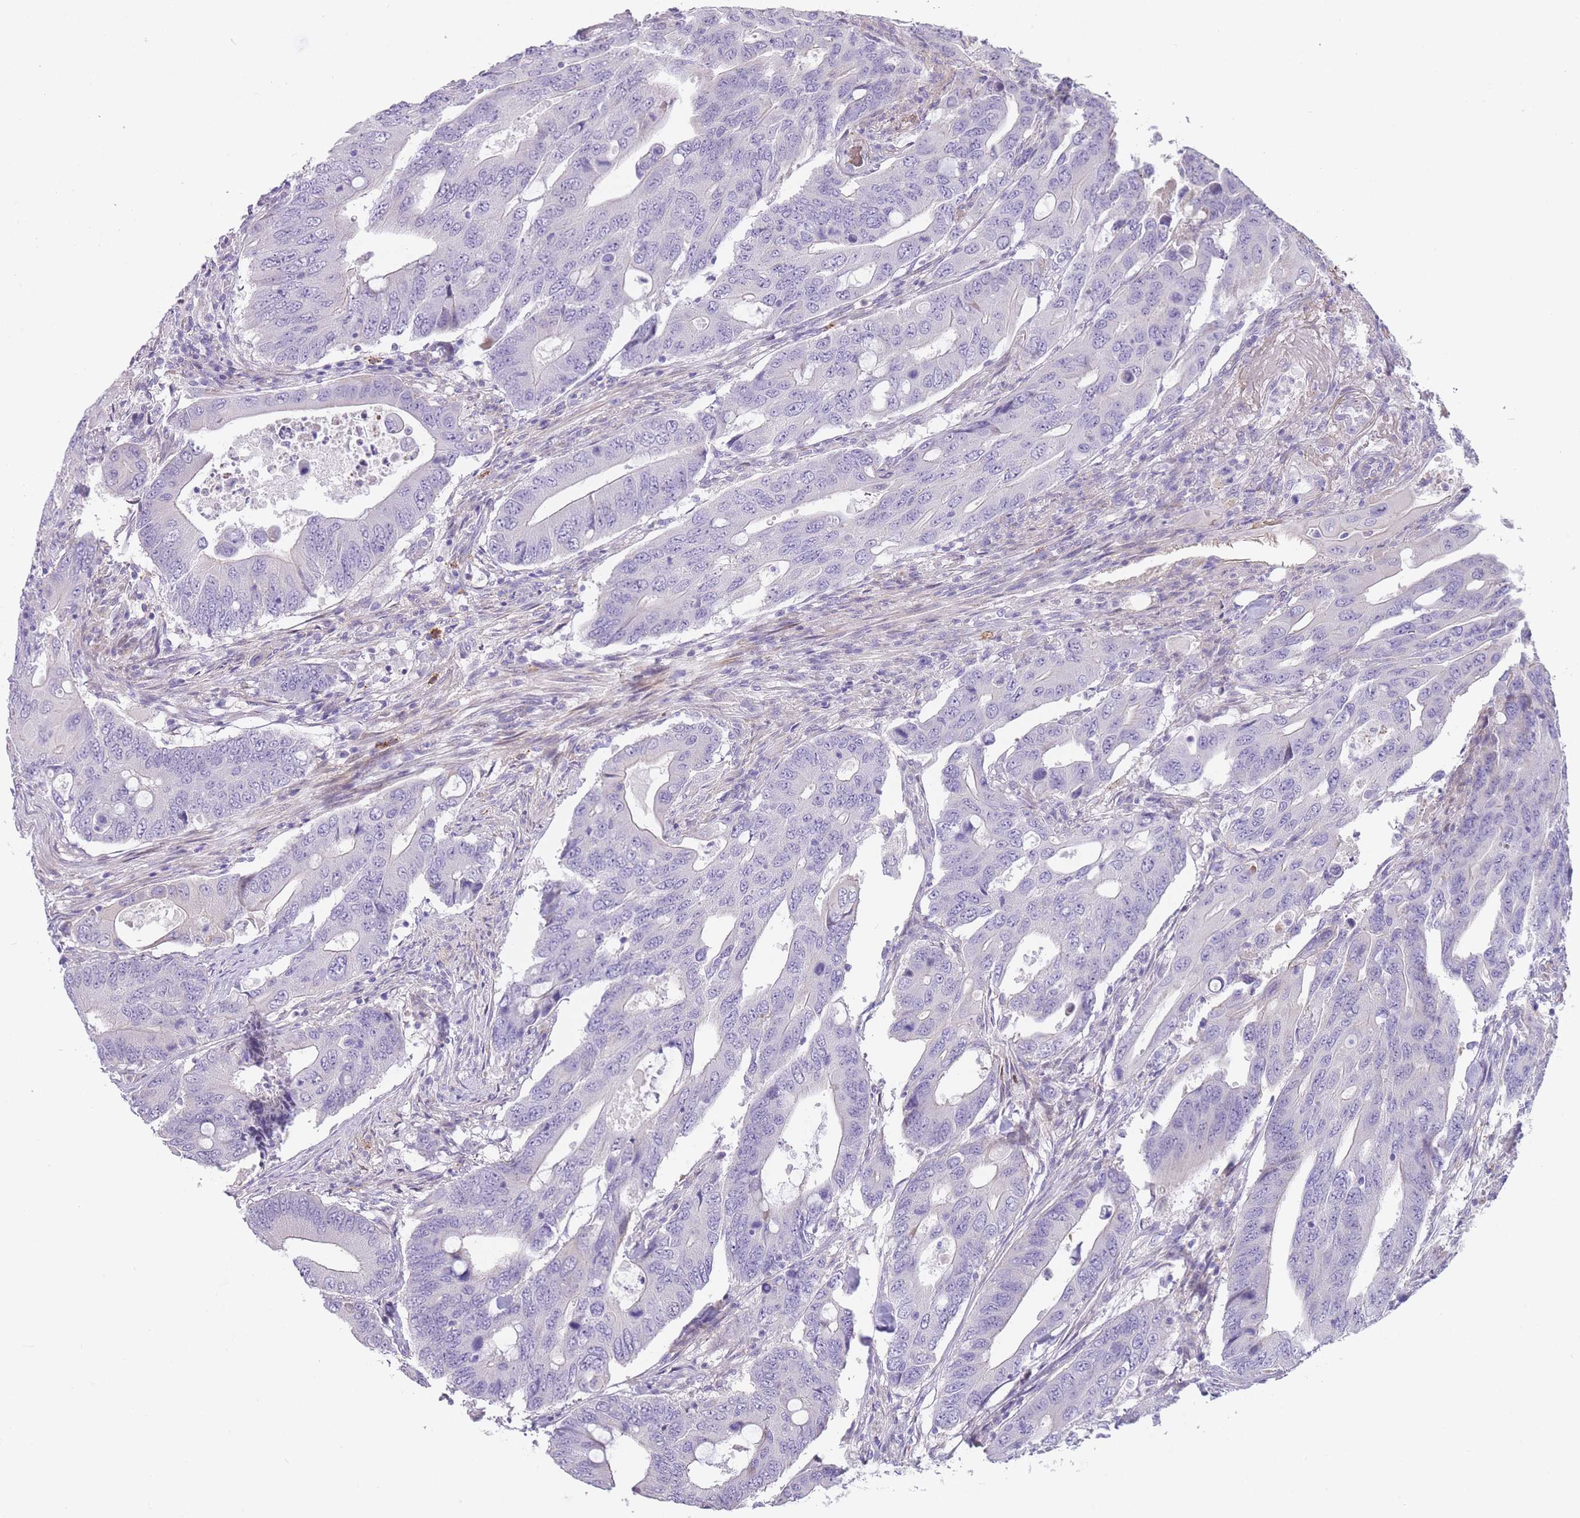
{"staining": {"intensity": "negative", "quantity": "none", "location": "none"}, "tissue": "colorectal cancer", "cell_type": "Tumor cells", "image_type": "cancer", "snomed": [{"axis": "morphology", "description": "Adenocarcinoma, NOS"}, {"axis": "topography", "description": "Colon"}], "caption": "Immunohistochemistry (IHC) of colorectal adenocarcinoma exhibits no expression in tumor cells.", "gene": "IMPG1", "patient": {"sex": "male", "age": 71}}